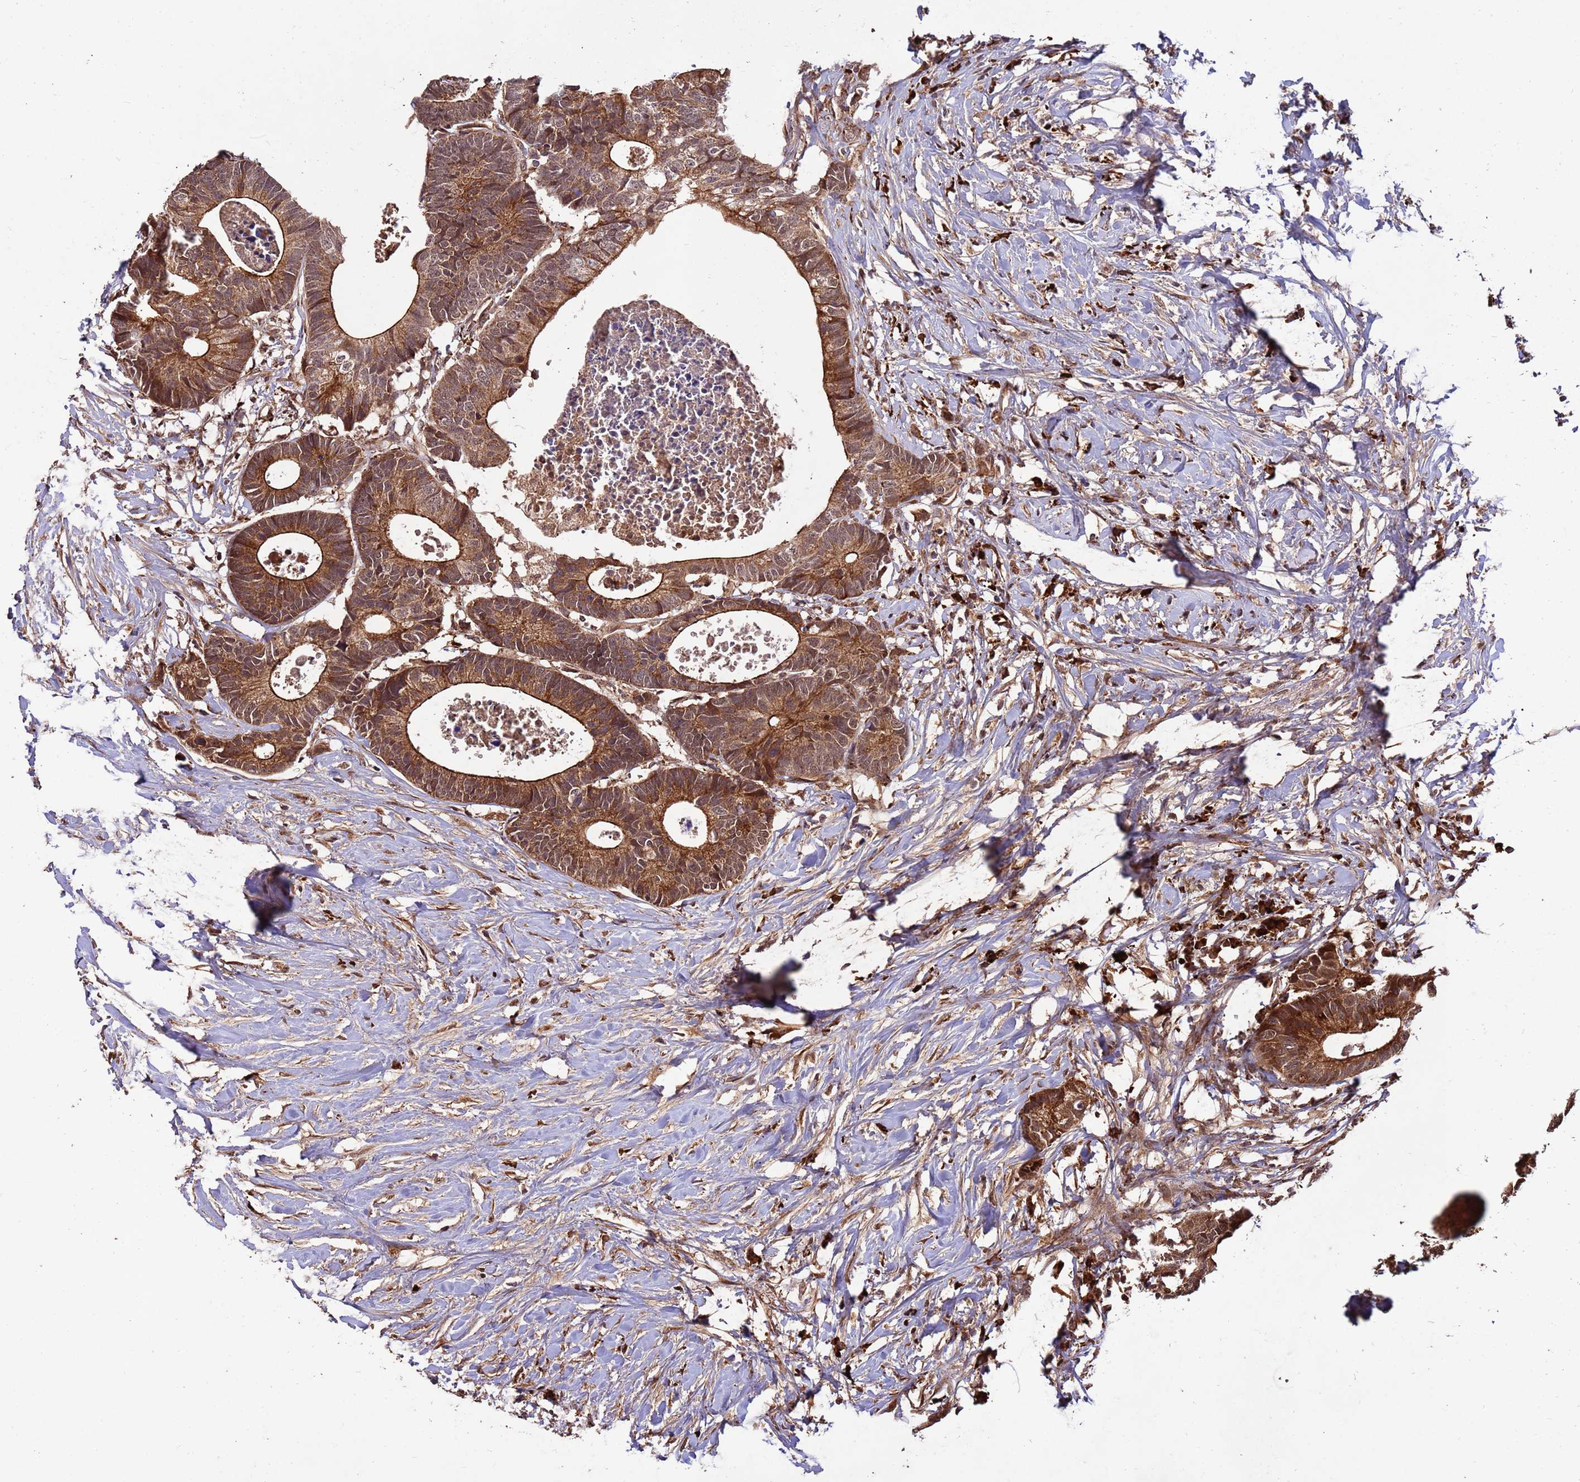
{"staining": {"intensity": "moderate", "quantity": ">75%", "location": "cytoplasmic/membranous,nuclear"}, "tissue": "colorectal cancer", "cell_type": "Tumor cells", "image_type": "cancer", "snomed": [{"axis": "morphology", "description": "Adenocarcinoma, NOS"}, {"axis": "topography", "description": "Colon"}], "caption": "A medium amount of moderate cytoplasmic/membranous and nuclear expression is seen in about >75% of tumor cells in colorectal cancer (adenocarcinoma) tissue.", "gene": "ZNF619", "patient": {"sex": "female", "age": 57}}